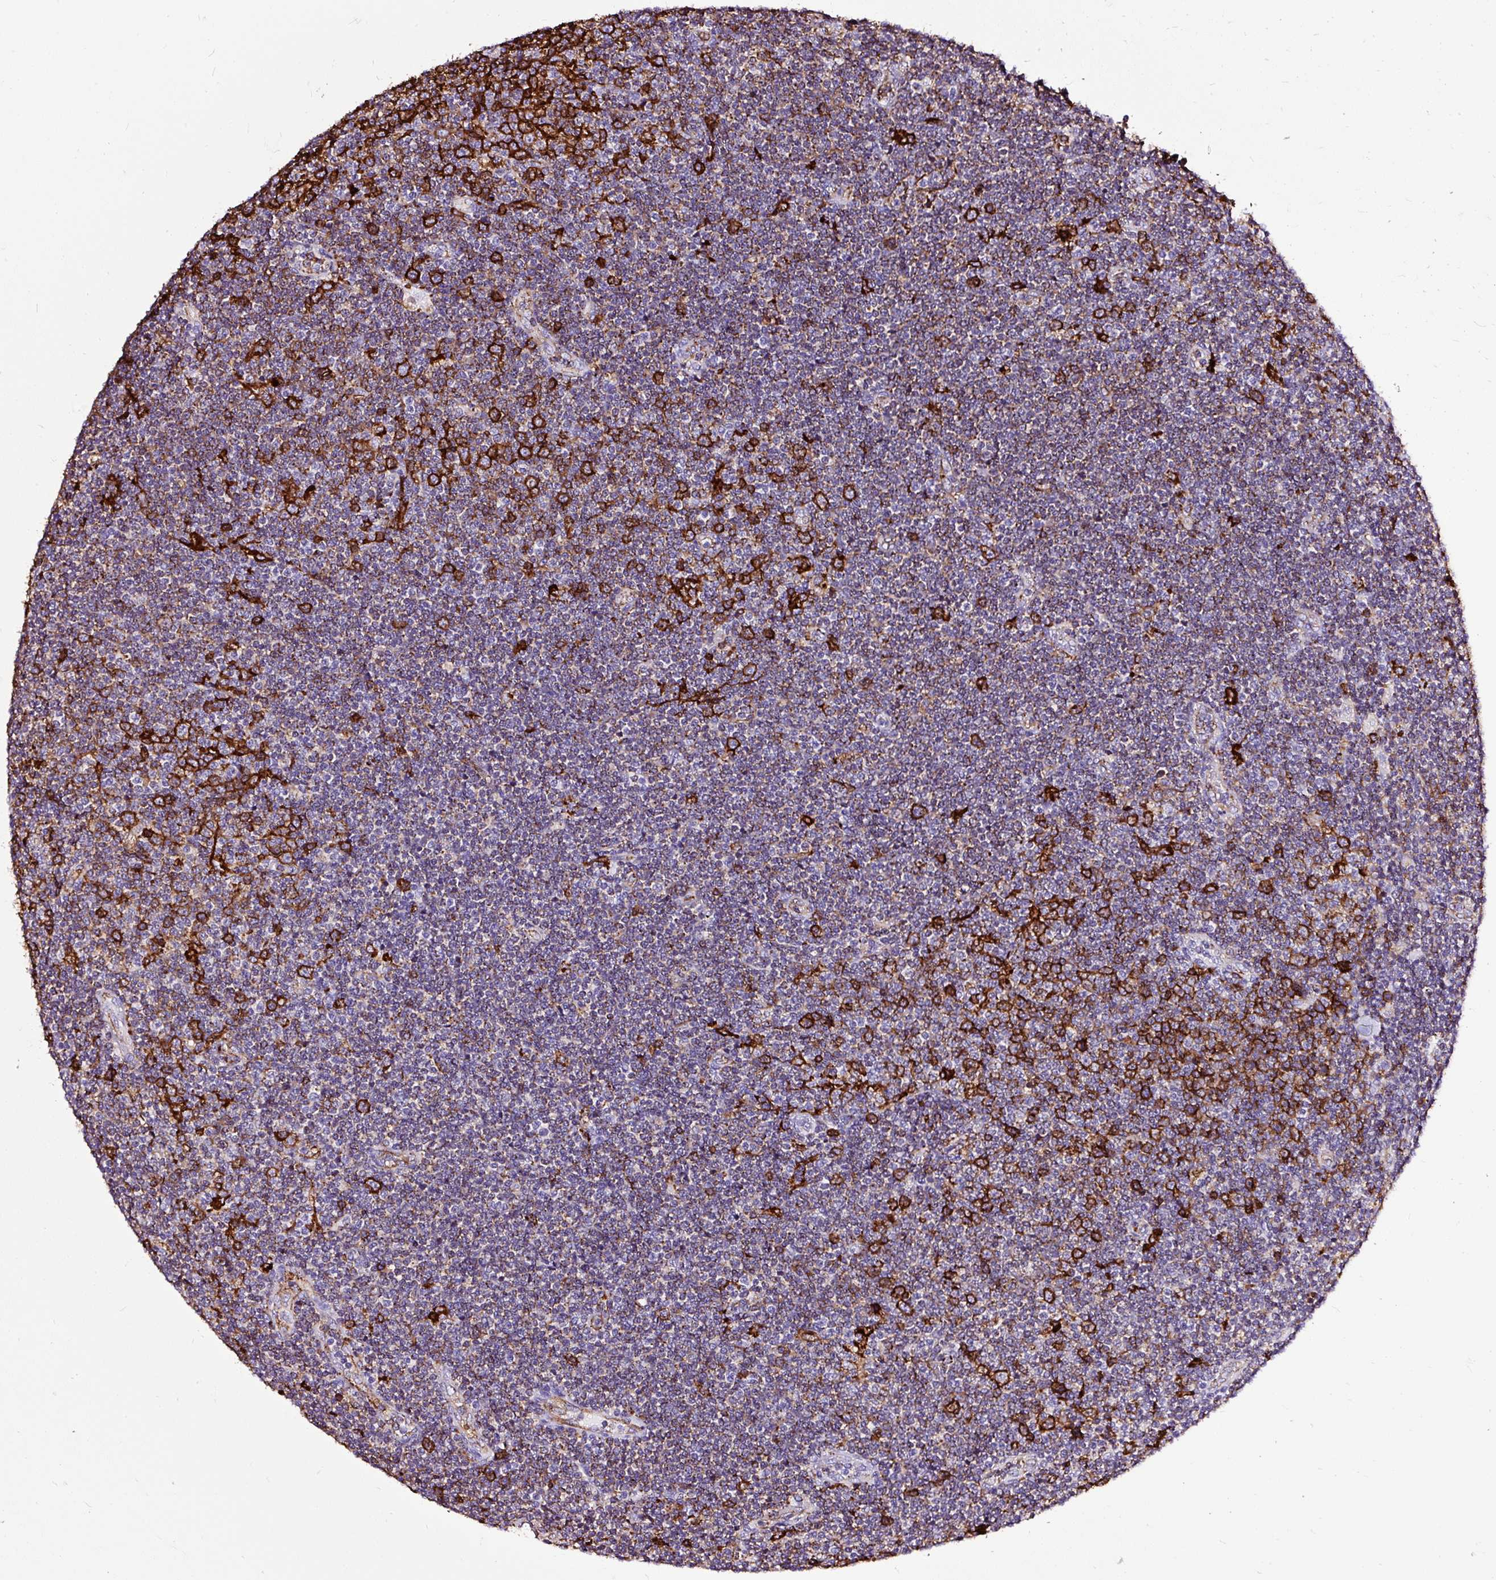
{"staining": {"intensity": "strong", "quantity": "25%-75%", "location": "cytoplasmic/membranous"}, "tissue": "lymphoma", "cell_type": "Tumor cells", "image_type": "cancer", "snomed": [{"axis": "morphology", "description": "Malignant lymphoma, non-Hodgkin's type, Low grade"}, {"axis": "topography", "description": "Lymph node"}], "caption": "Immunohistochemical staining of malignant lymphoma, non-Hodgkin's type (low-grade) demonstrates high levels of strong cytoplasmic/membranous expression in about 25%-75% of tumor cells.", "gene": "HLA-DRA", "patient": {"sex": "male", "age": 48}}